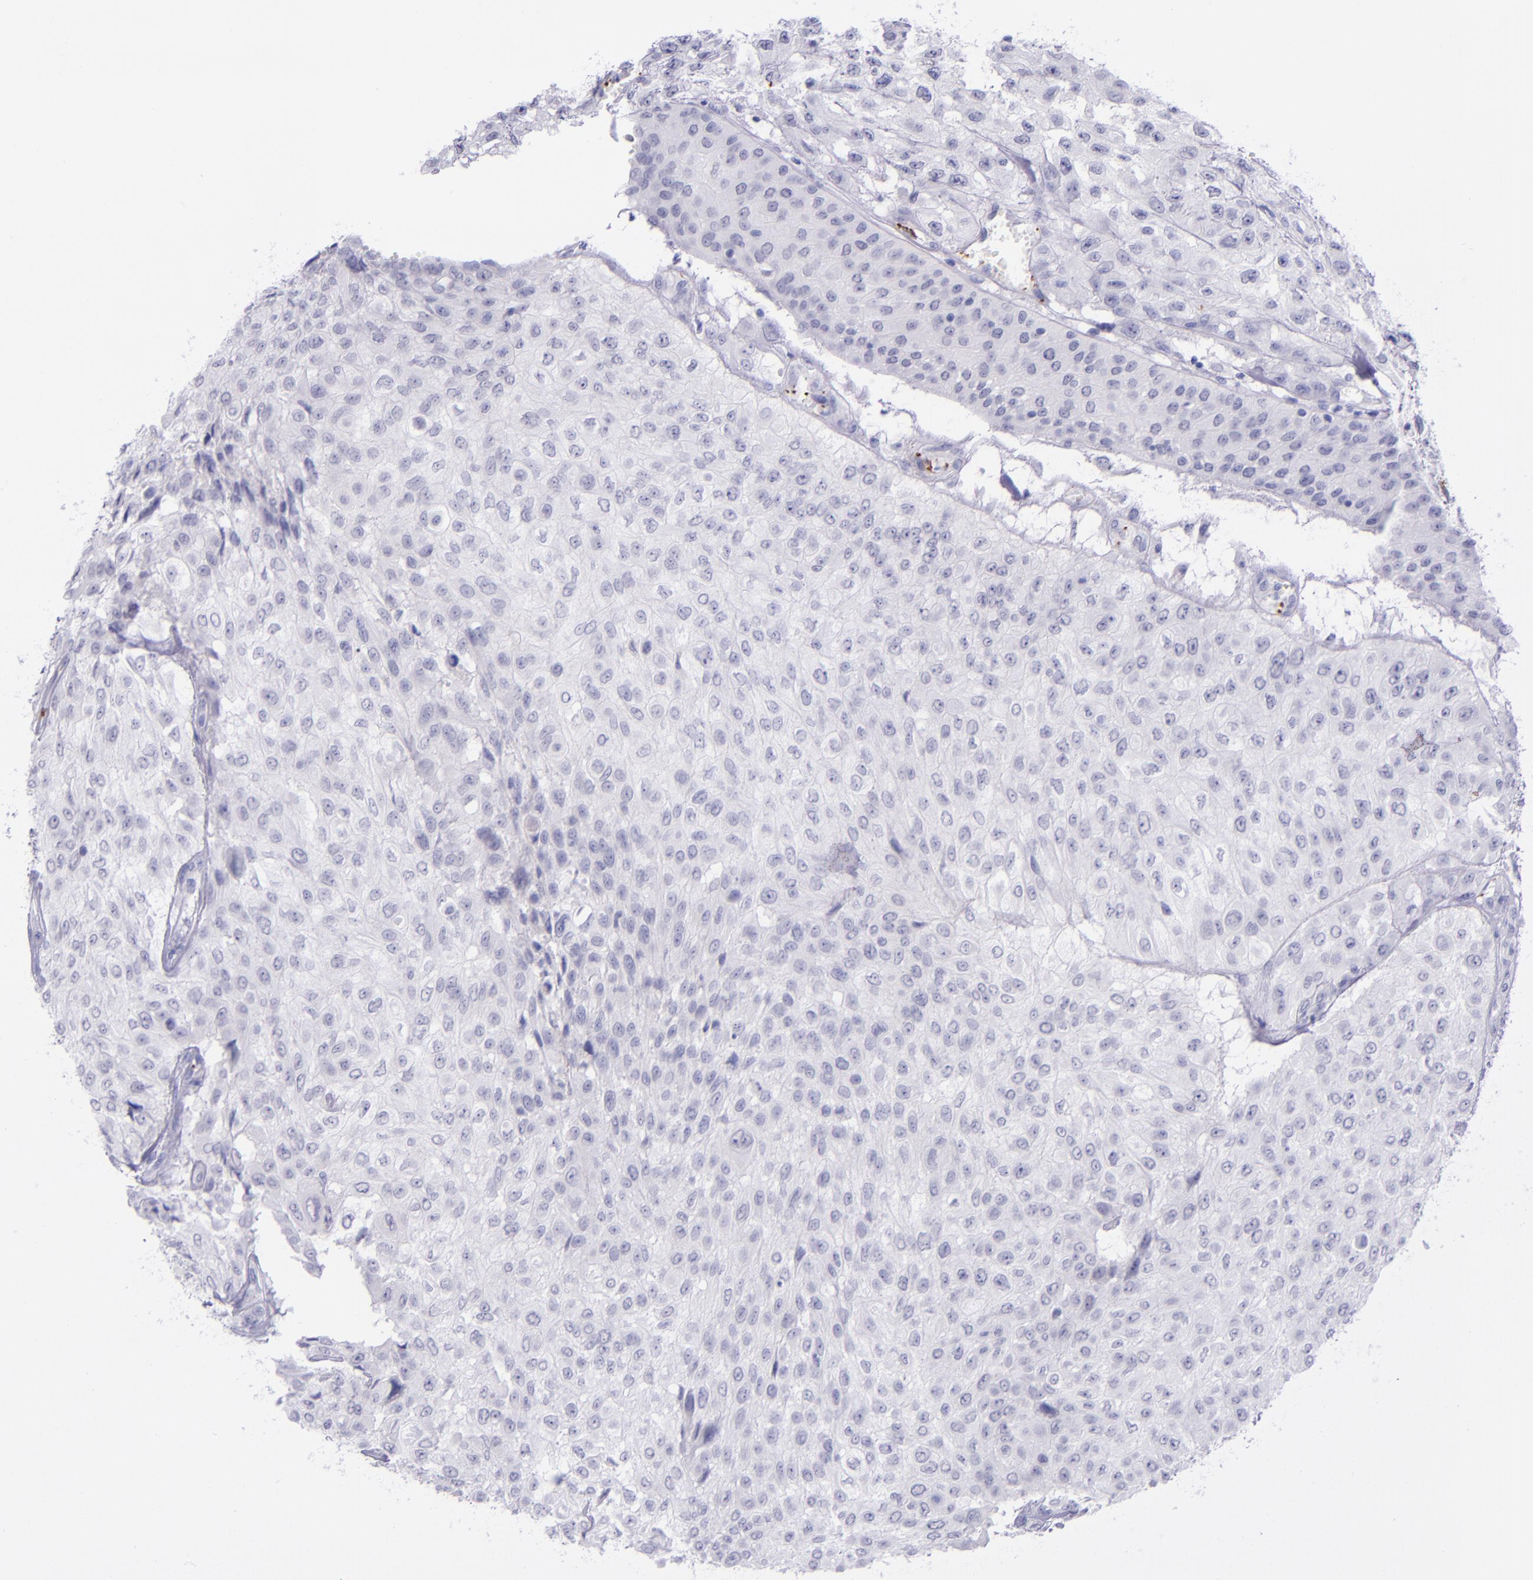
{"staining": {"intensity": "negative", "quantity": "none", "location": "none"}, "tissue": "urothelial cancer", "cell_type": "Tumor cells", "image_type": "cancer", "snomed": [{"axis": "morphology", "description": "Urothelial carcinoma, High grade"}, {"axis": "topography", "description": "Urinary bladder"}], "caption": "The micrograph exhibits no significant positivity in tumor cells of urothelial carcinoma (high-grade). (Stains: DAB (3,3'-diaminobenzidine) immunohistochemistry with hematoxylin counter stain, Microscopy: brightfield microscopy at high magnification).", "gene": "SELE", "patient": {"sex": "male", "age": 57}}